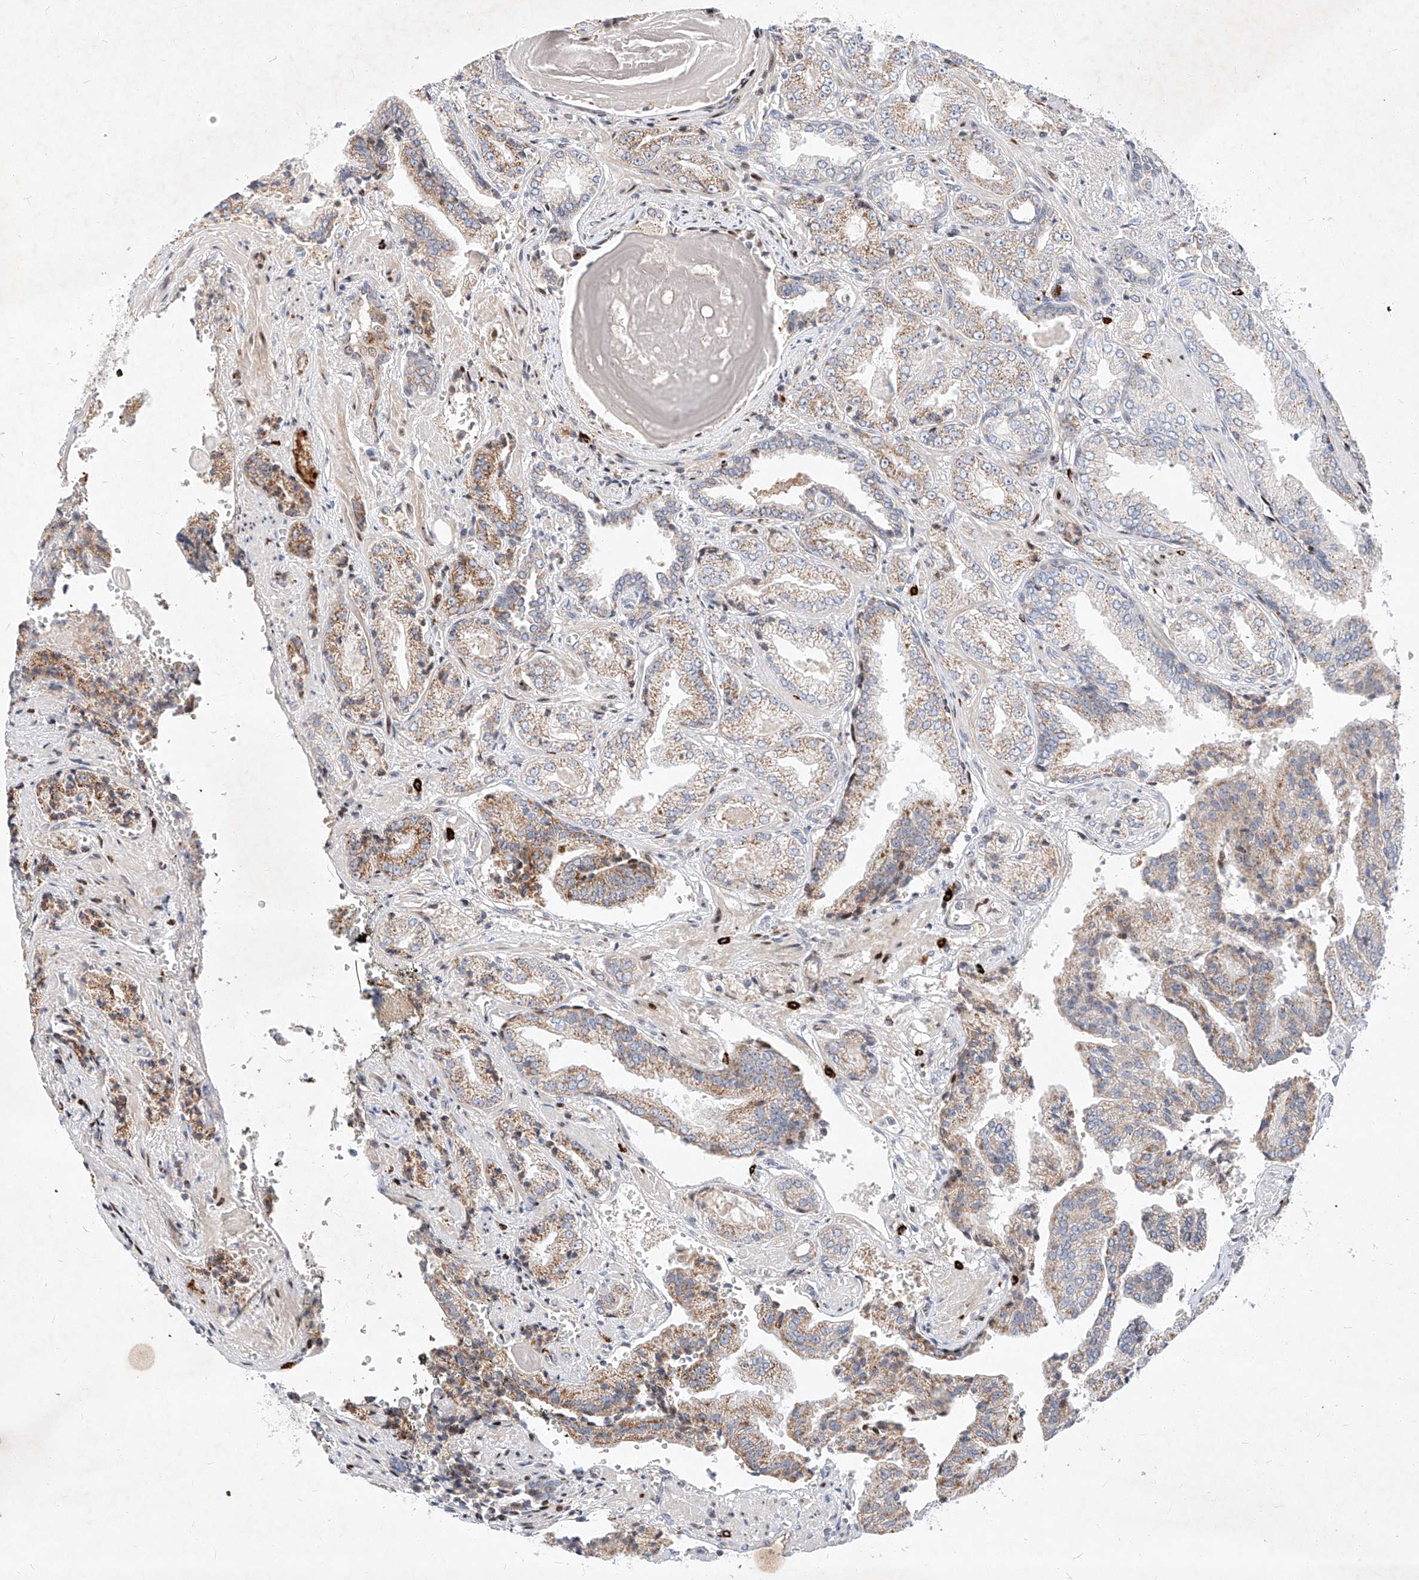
{"staining": {"intensity": "moderate", "quantity": "<25%", "location": "cytoplasmic/membranous"}, "tissue": "prostate cancer", "cell_type": "Tumor cells", "image_type": "cancer", "snomed": [{"axis": "morphology", "description": "Adenocarcinoma, High grade"}, {"axis": "topography", "description": "Prostate"}], "caption": "About <25% of tumor cells in prostate cancer show moderate cytoplasmic/membranous protein expression as visualized by brown immunohistochemical staining.", "gene": "OSGEPL1", "patient": {"sex": "male", "age": 71}}